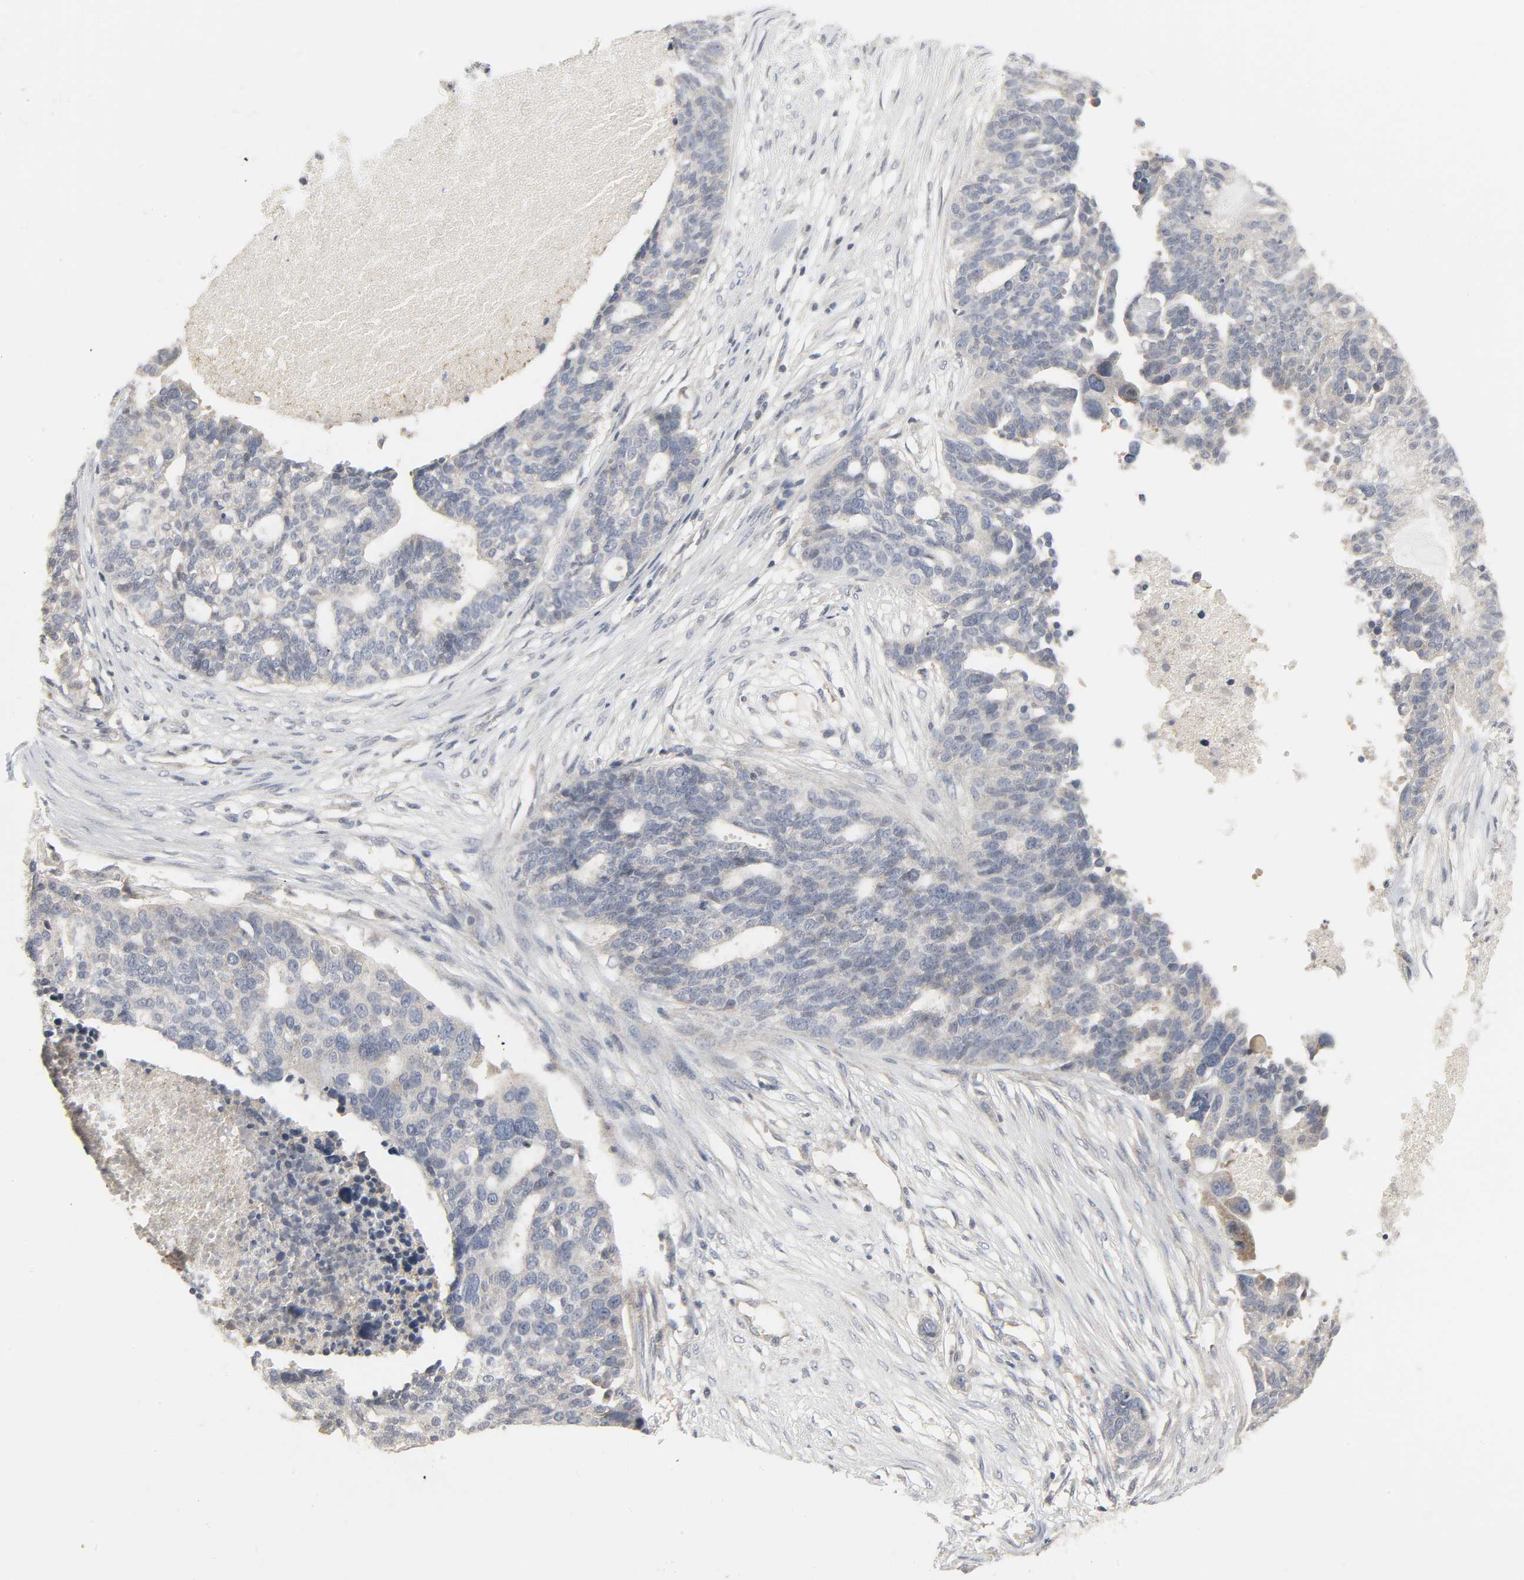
{"staining": {"intensity": "weak", "quantity": "25%-75%", "location": "cytoplasmic/membranous"}, "tissue": "ovarian cancer", "cell_type": "Tumor cells", "image_type": "cancer", "snomed": [{"axis": "morphology", "description": "Cystadenocarcinoma, serous, NOS"}, {"axis": "topography", "description": "Ovary"}], "caption": "Immunohistochemical staining of serous cystadenocarcinoma (ovarian) exhibits low levels of weak cytoplasmic/membranous positivity in about 25%-75% of tumor cells.", "gene": "CLIP1", "patient": {"sex": "female", "age": 59}}